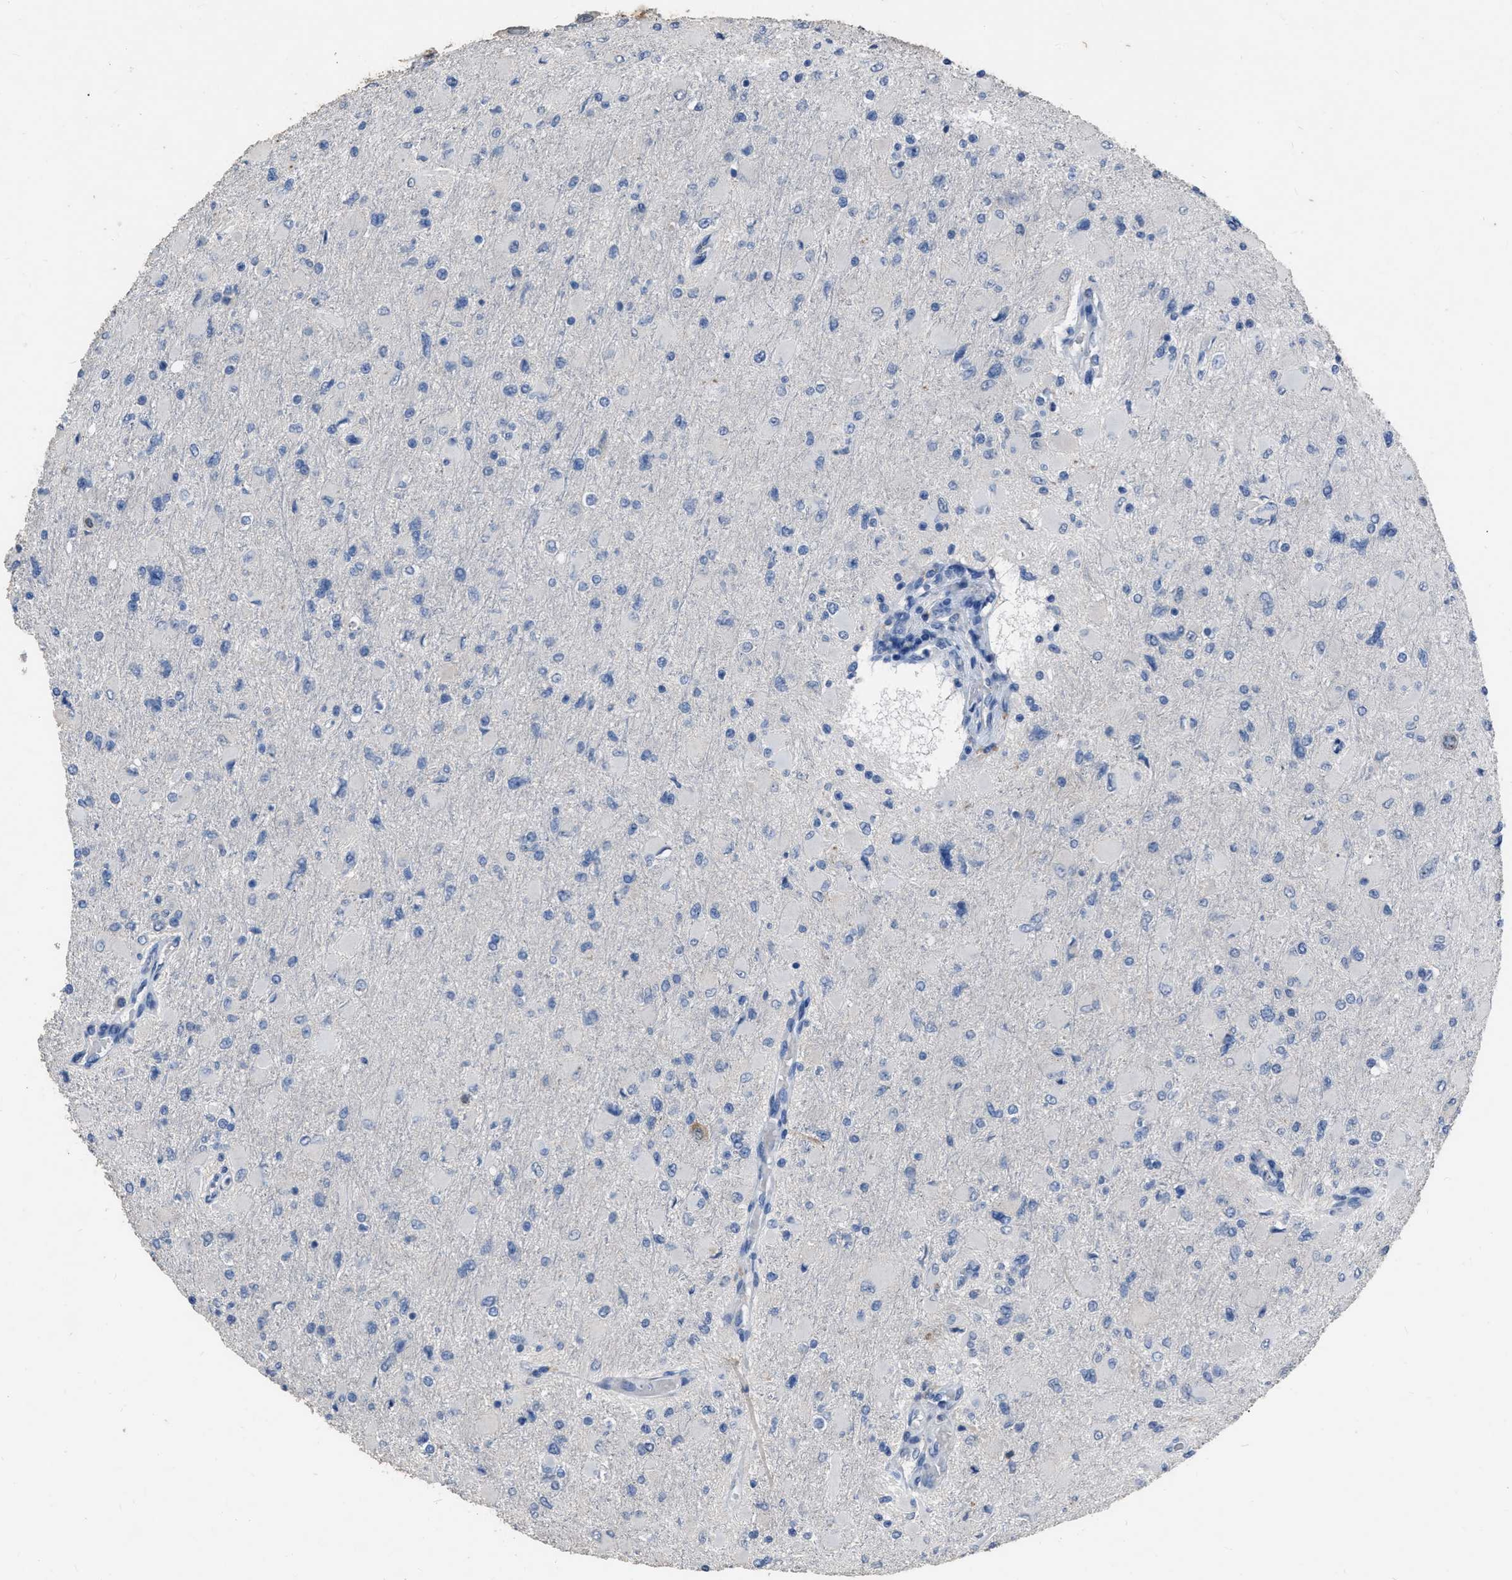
{"staining": {"intensity": "negative", "quantity": "none", "location": "none"}, "tissue": "glioma", "cell_type": "Tumor cells", "image_type": "cancer", "snomed": [{"axis": "morphology", "description": "Glioma, malignant, High grade"}, {"axis": "topography", "description": "Cerebral cortex"}], "caption": "Immunohistochemistry image of human glioma stained for a protein (brown), which shows no positivity in tumor cells.", "gene": "HABP2", "patient": {"sex": "female", "age": 36}}